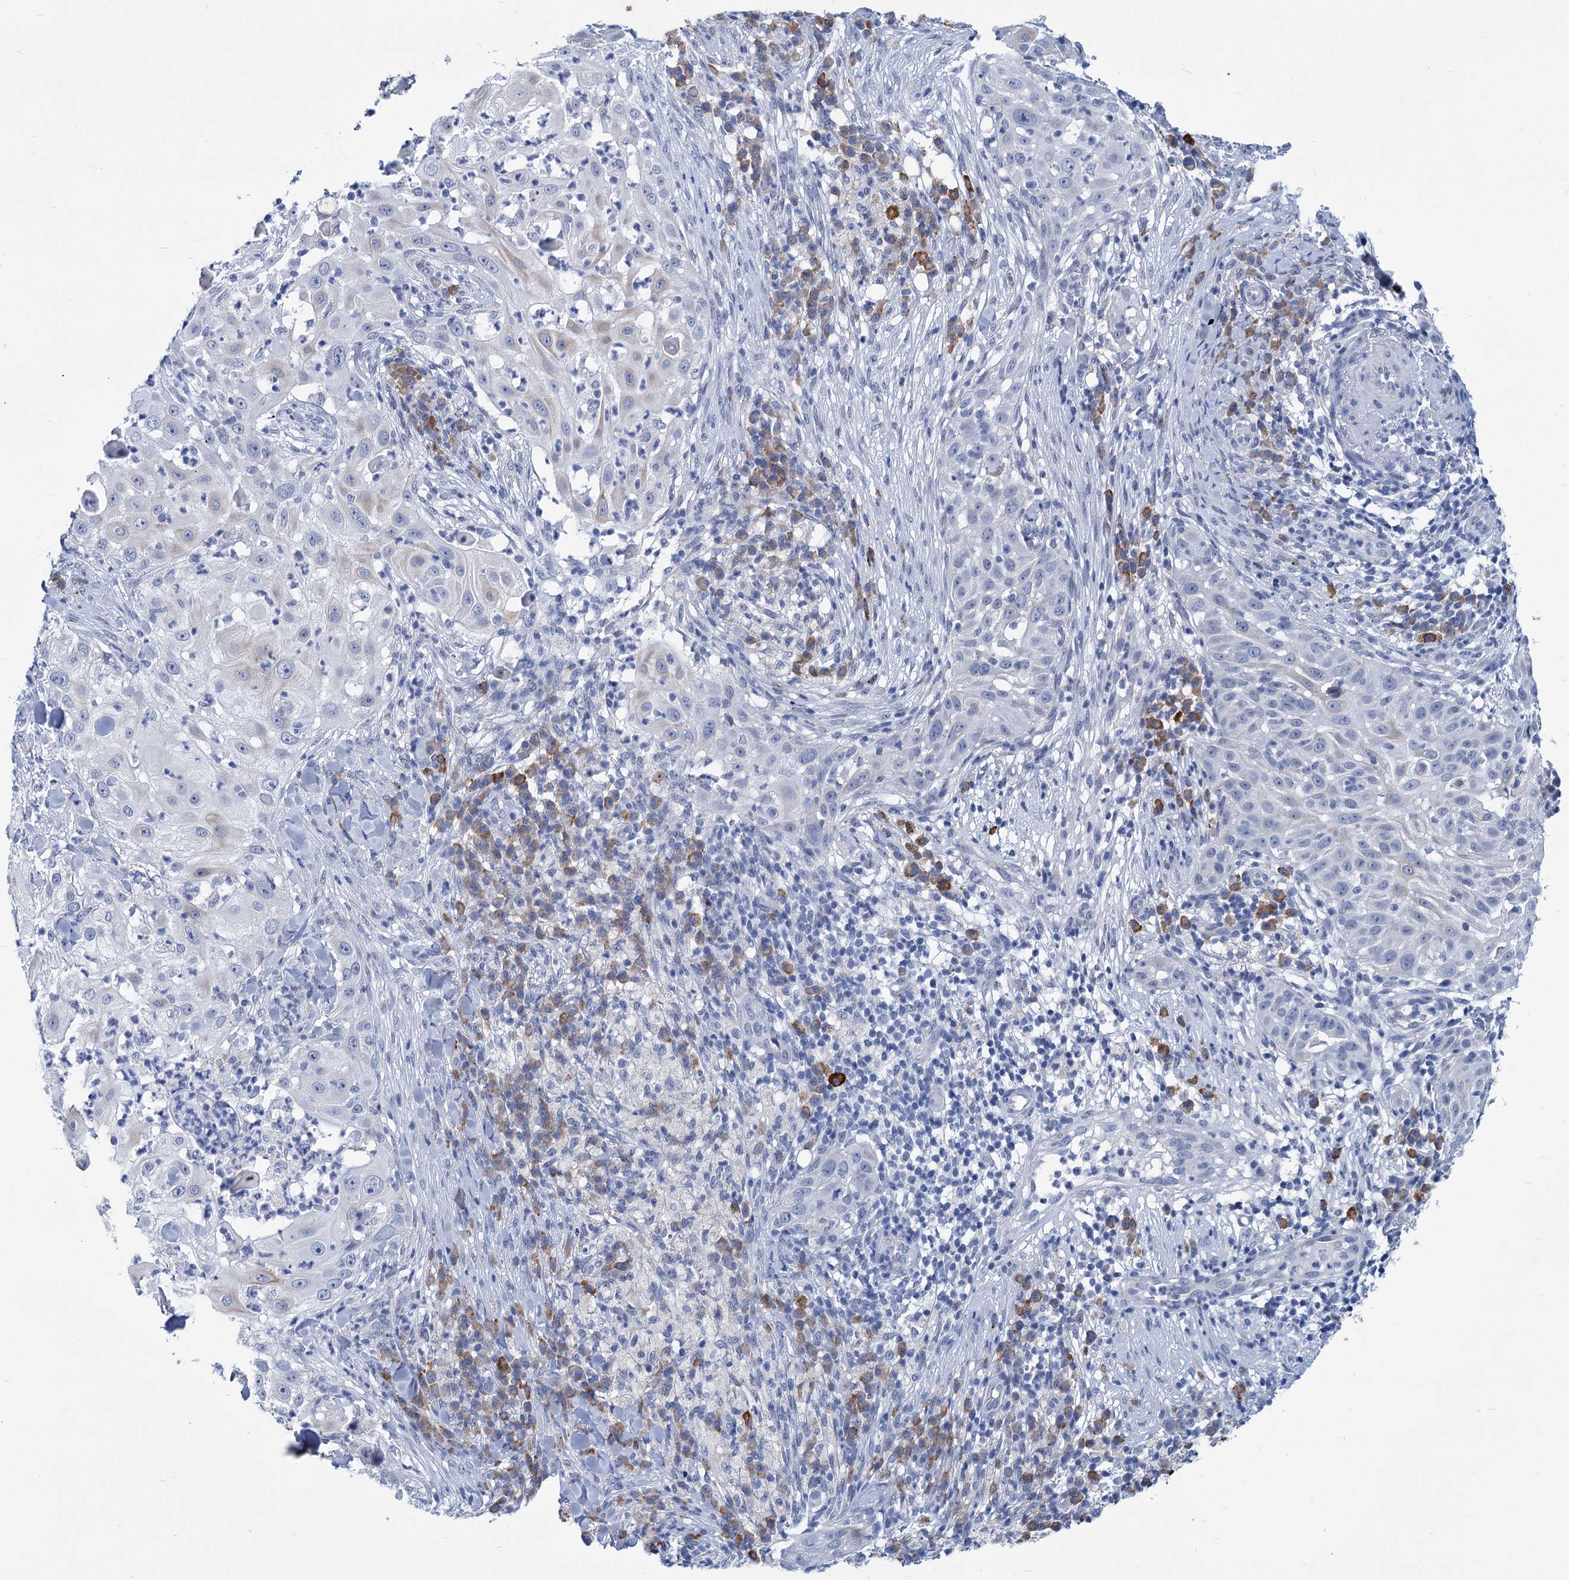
{"staining": {"intensity": "negative", "quantity": "none", "location": "none"}, "tissue": "skin cancer", "cell_type": "Tumor cells", "image_type": "cancer", "snomed": [{"axis": "morphology", "description": "Squamous cell carcinoma, NOS"}, {"axis": "topography", "description": "Skin"}], "caption": "Immunohistochemistry micrograph of neoplastic tissue: human skin cancer stained with DAB (3,3'-diaminobenzidine) demonstrates no significant protein expression in tumor cells.", "gene": "NEU3", "patient": {"sex": "female", "age": 44}}